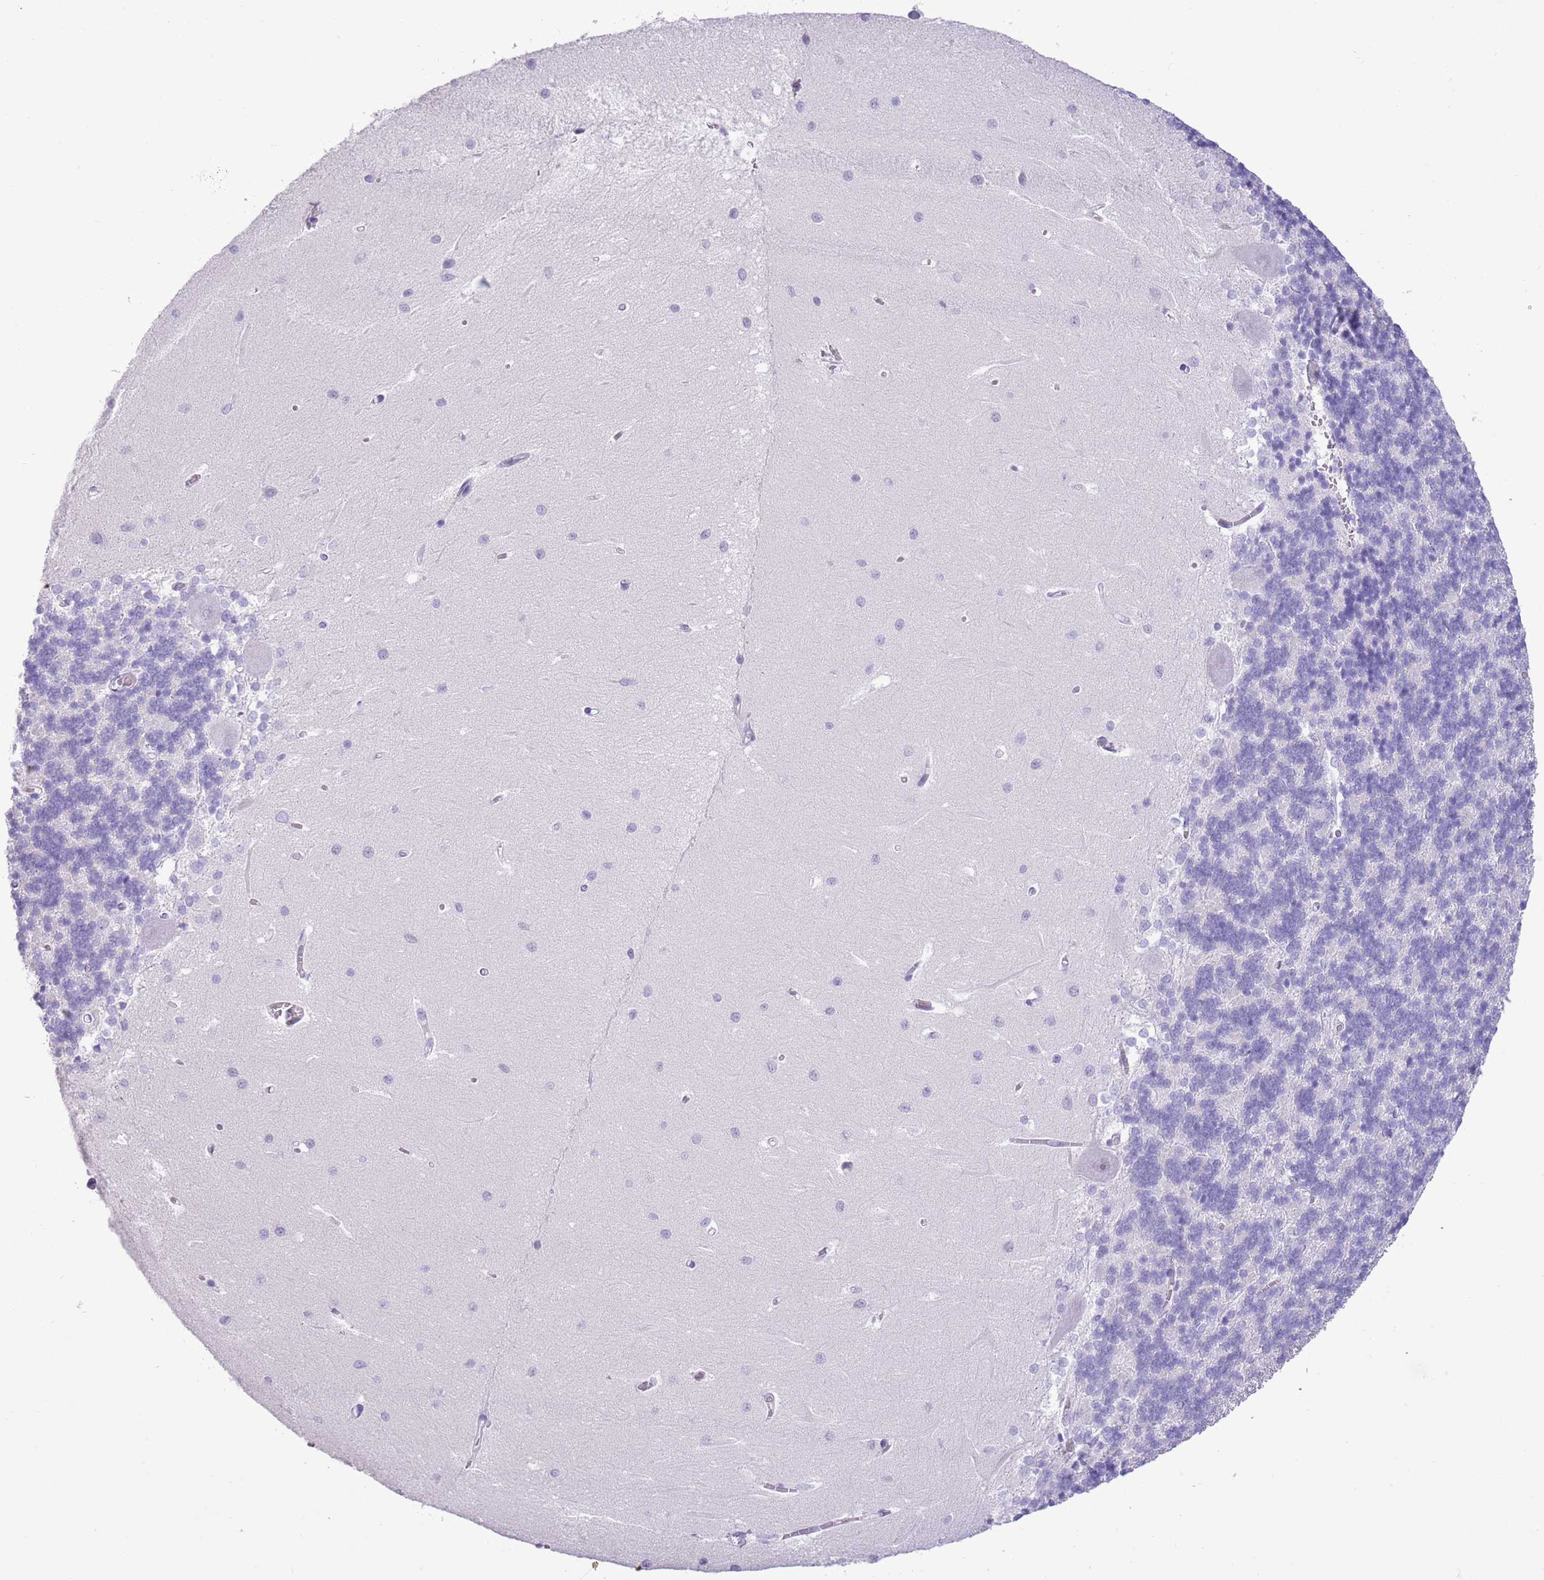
{"staining": {"intensity": "negative", "quantity": "none", "location": "none"}, "tissue": "cerebellum", "cell_type": "Cells in granular layer", "image_type": "normal", "snomed": [{"axis": "morphology", "description": "Normal tissue, NOS"}, {"axis": "topography", "description": "Cerebellum"}], "caption": "DAB immunohistochemical staining of normal human cerebellum exhibits no significant positivity in cells in granular layer. (Stains: DAB immunohistochemistry (IHC) with hematoxylin counter stain, Microscopy: brightfield microscopy at high magnification).", "gene": "BCL11B", "patient": {"sex": "male", "age": 37}}